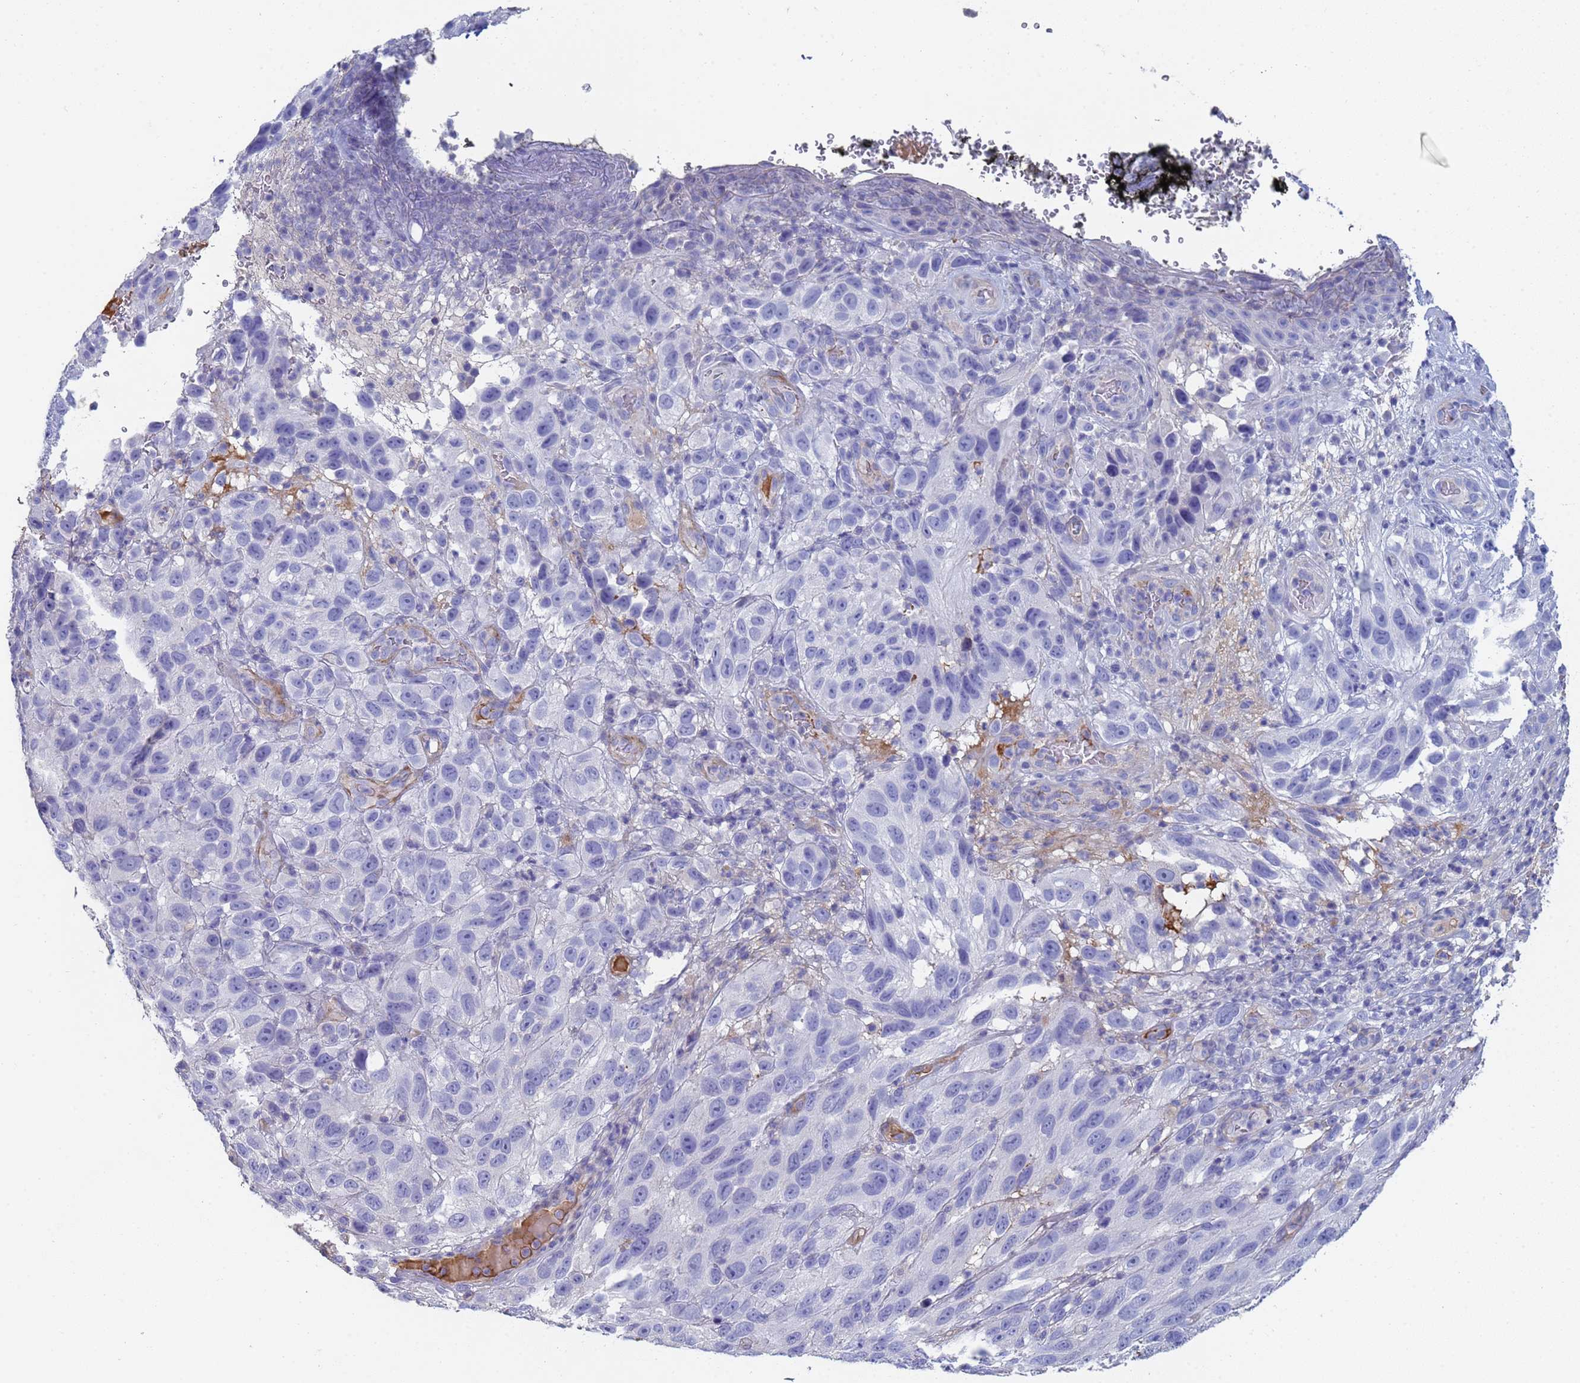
{"staining": {"intensity": "negative", "quantity": "none", "location": "none"}, "tissue": "melanoma", "cell_type": "Tumor cells", "image_type": "cancer", "snomed": [{"axis": "morphology", "description": "Malignant melanoma, NOS"}, {"axis": "topography", "description": "Skin"}], "caption": "Immunohistochemistry photomicrograph of neoplastic tissue: human malignant melanoma stained with DAB (3,3'-diaminobenzidine) demonstrates no significant protein positivity in tumor cells. (Immunohistochemistry, brightfield microscopy, high magnification).", "gene": "ABCA8", "patient": {"sex": "female", "age": 96}}